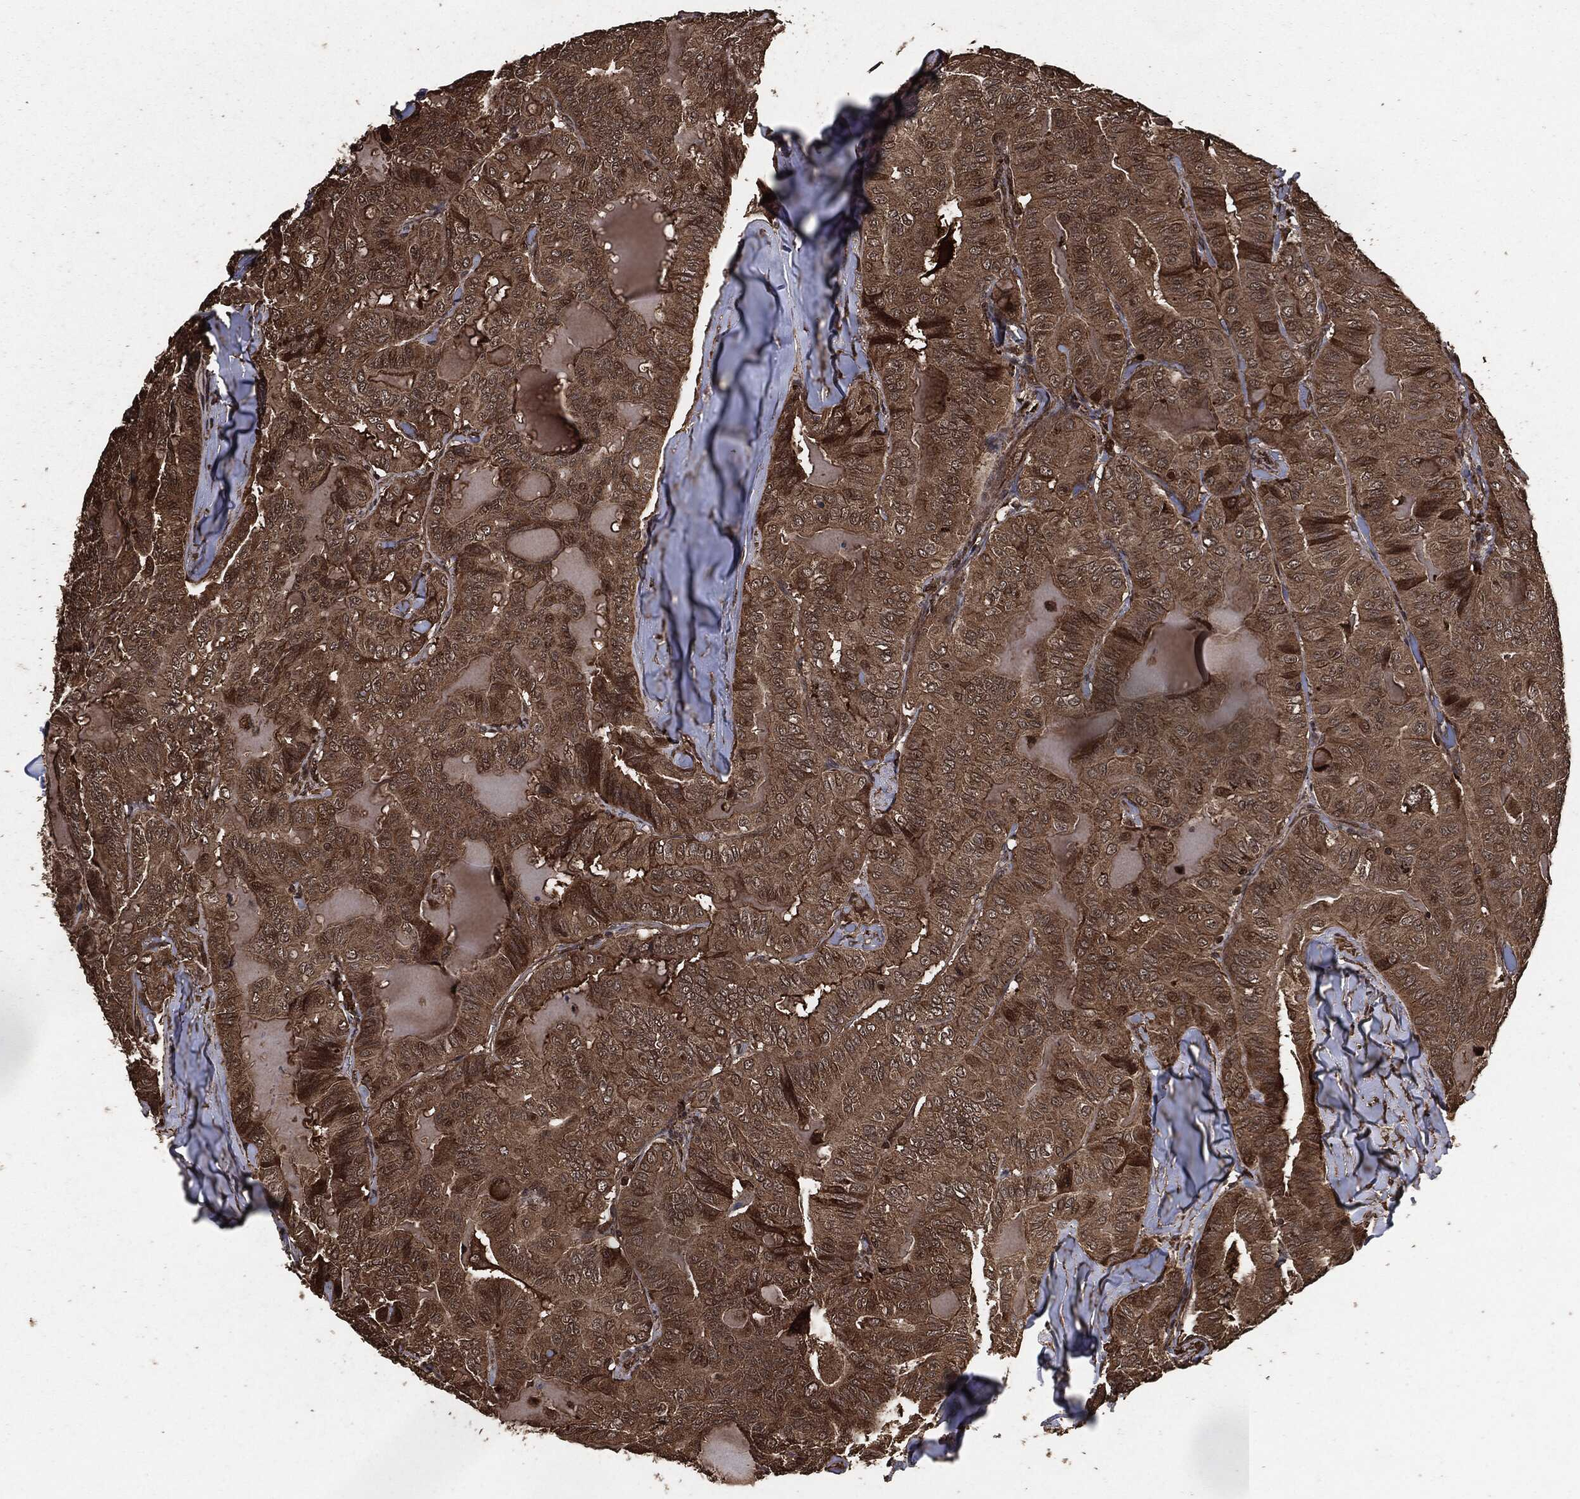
{"staining": {"intensity": "strong", "quantity": "<25%", "location": "cytoplasmic/membranous"}, "tissue": "thyroid cancer", "cell_type": "Tumor cells", "image_type": "cancer", "snomed": [{"axis": "morphology", "description": "Papillary adenocarcinoma, NOS"}, {"axis": "topography", "description": "Thyroid gland"}], "caption": "Human thyroid papillary adenocarcinoma stained with a protein marker demonstrates strong staining in tumor cells.", "gene": "EGFR", "patient": {"sex": "female", "age": 68}}